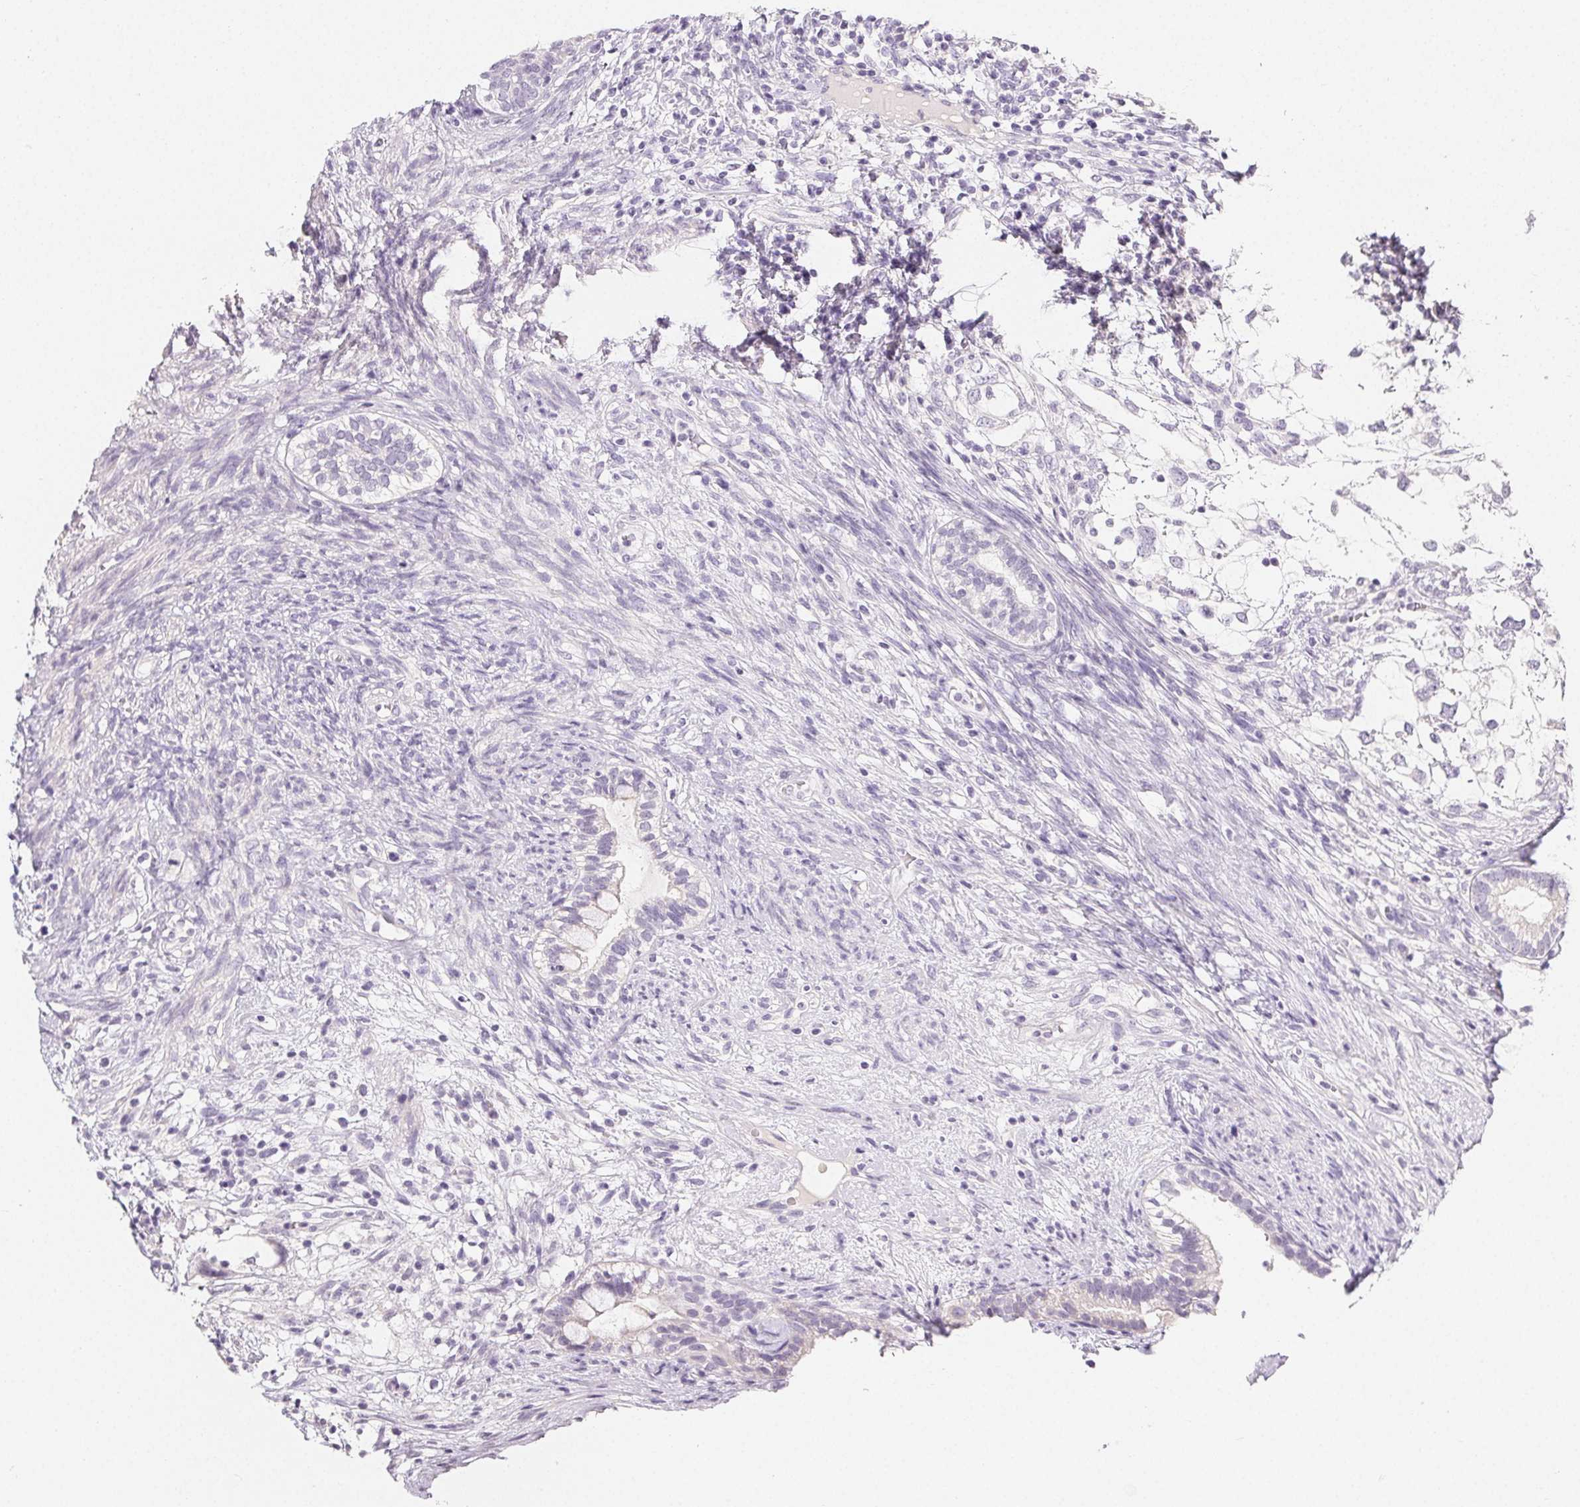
{"staining": {"intensity": "negative", "quantity": "none", "location": "none"}, "tissue": "testis cancer", "cell_type": "Tumor cells", "image_type": "cancer", "snomed": [{"axis": "morphology", "description": "Seminoma, NOS"}, {"axis": "morphology", "description": "Carcinoma, Embryonal, NOS"}, {"axis": "topography", "description": "Testis"}], "caption": "Immunohistochemical staining of human seminoma (testis) displays no significant staining in tumor cells.", "gene": "MIOX", "patient": {"sex": "male", "age": 41}}